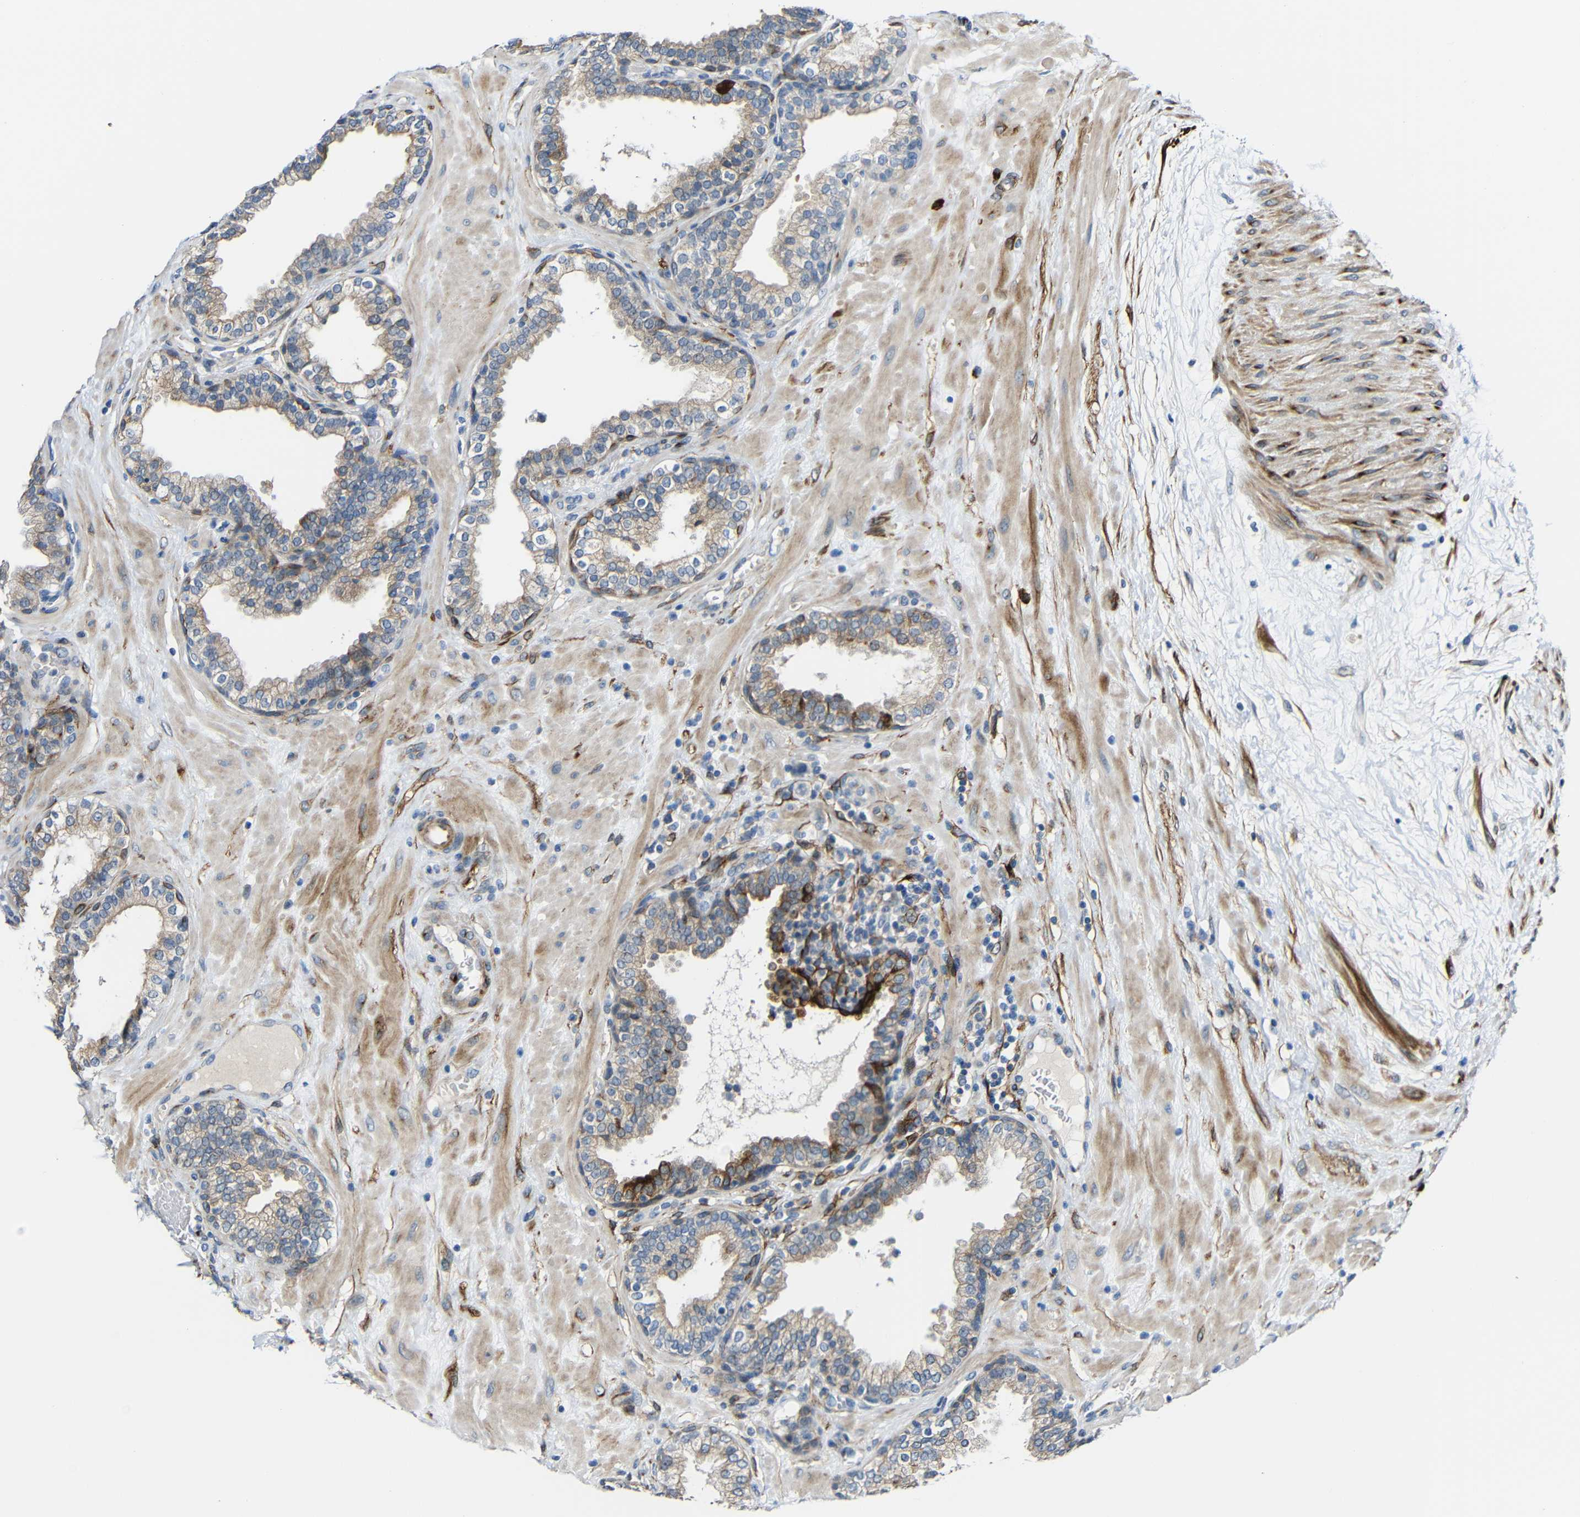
{"staining": {"intensity": "weak", "quantity": ">75%", "location": "cytoplasmic/membranous"}, "tissue": "prostate", "cell_type": "Glandular cells", "image_type": "normal", "snomed": [{"axis": "morphology", "description": "Normal tissue, NOS"}, {"axis": "topography", "description": "Prostate"}], "caption": "Protein expression analysis of benign human prostate reveals weak cytoplasmic/membranous staining in about >75% of glandular cells. (DAB (3,3'-diaminobenzidine) IHC, brown staining for protein, blue staining for nuclei).", "gene": "DCLK1", "patient": {"sex": "male", "age": 51}}